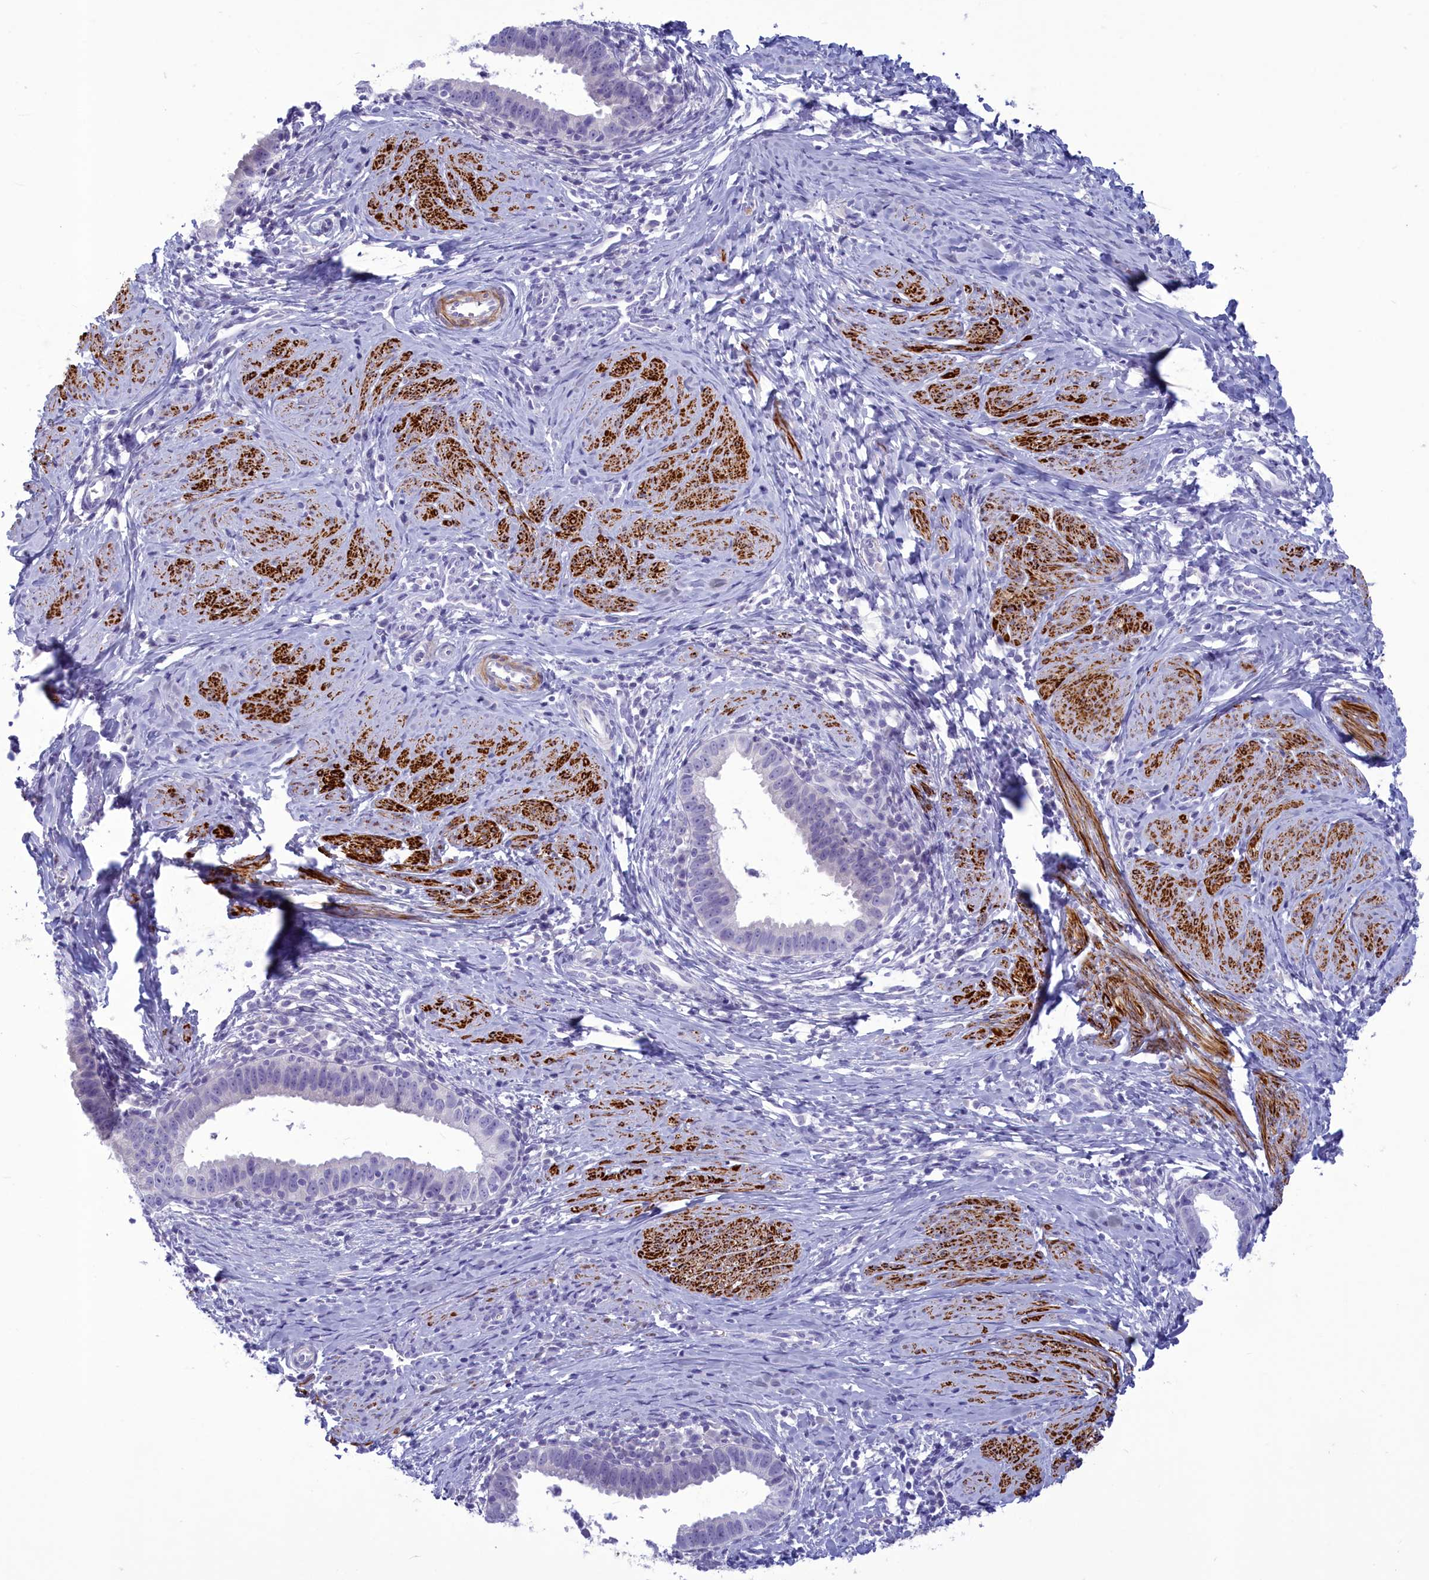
{"staining": {"intensity": "negative", "quantity": "none", "location": "none"}, "tissue": "cervical cancer", "cell_type": "Tumor cells", "image_type": "cancer", "snomed": [{"axis": "morphology", "description": "Adenocarcinoma, NOS"}, {"axis": "topography", "description": "Cervix"}], "caption": "This is a micrograph of immunohistochemistry staining of adenocarcinoma (cervical), which shows no positivity in tumor cells. Brightfield microscopy of immunohistochemistry (IHC) stained with DAB (3,3'-diaminobenzidine) (brown) and hematoxylin (blue), captured at high magnification.", "gene": "GAPDHS", "patient": {"sex": "female", "age": 36}}